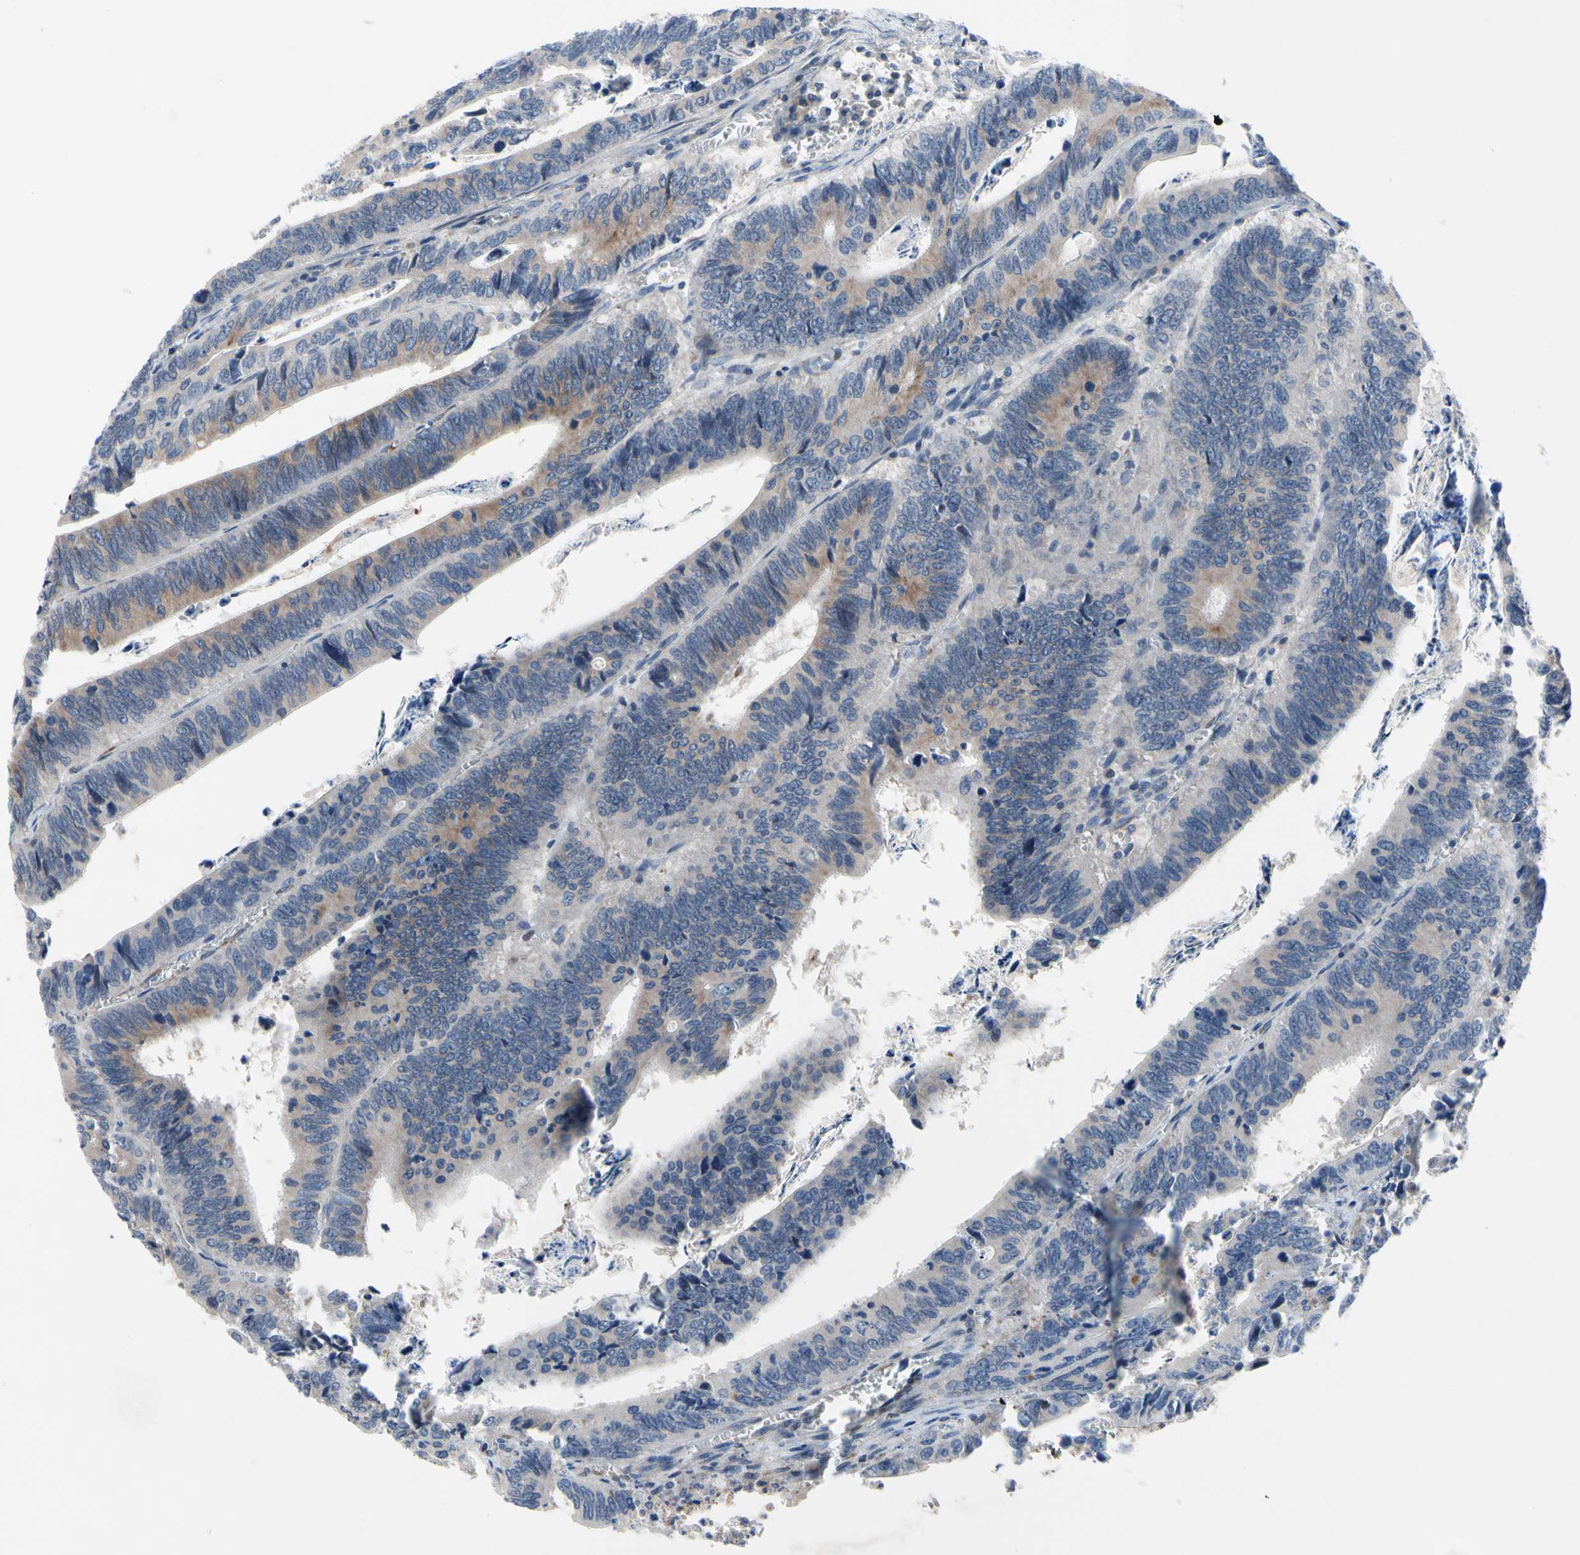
{"staining": {"intensity": "weak", "quantity": "25%-75%", "location": "cytoplasmic/membranous"}, "tissue": "colorectal cancer", "cell_type": "Tumor cells", "image_type": "cancer", "snomed": [{"axis": "morphology", "description": "Adenocarcinoma, NOS"}, {"axis": "topography", "description": "Colon"}], "caption": "This image displays adenocarcinoma (colorectal) stained with IHC to label a protein in brown. The cytoplasmic/membranous of tumor cells show weak positivity for the protein. Nuclei are counter-stained blue.", "gene": "MUTYH", "patient": {"sex": "male", "age": 72}}